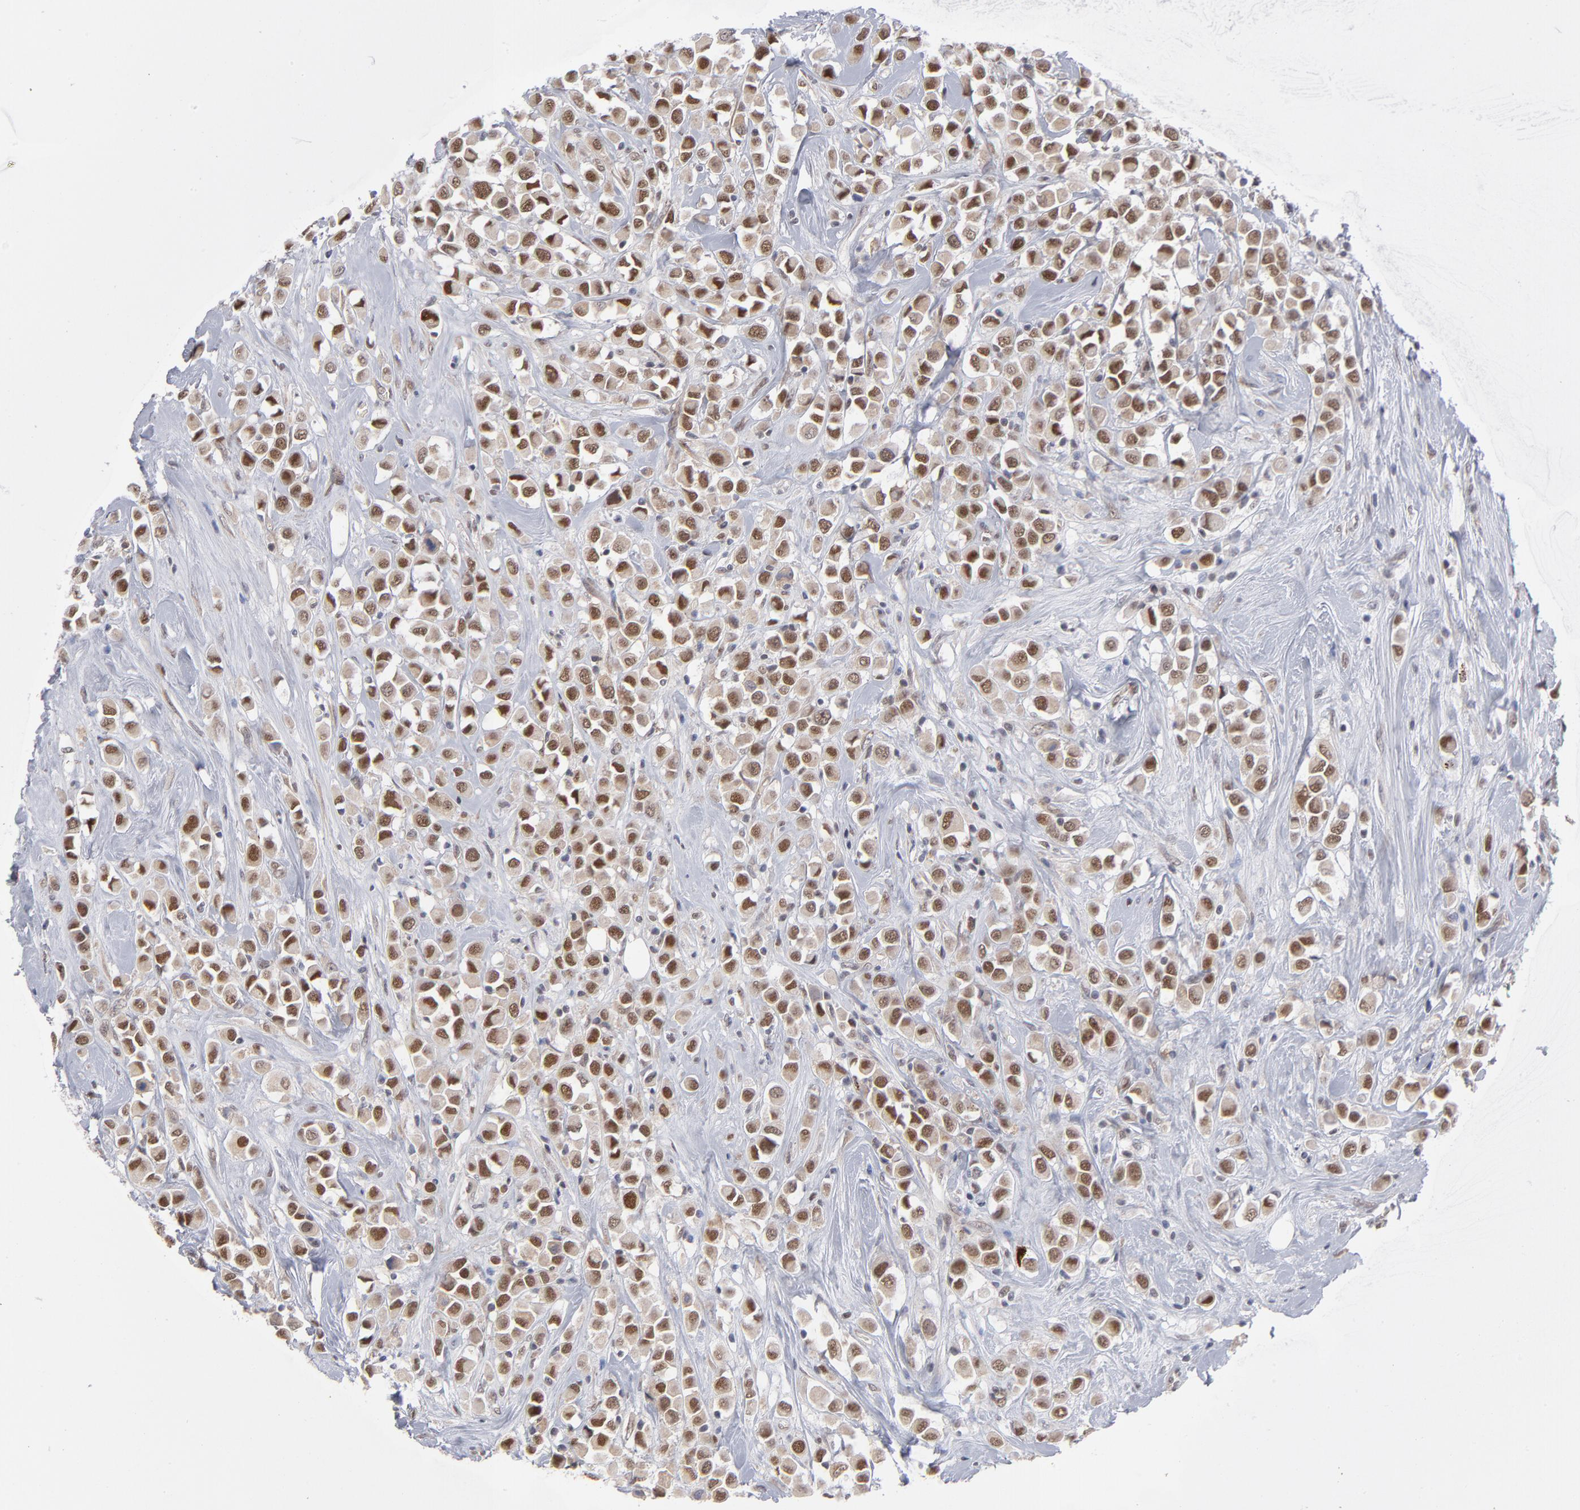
{"staining": {"intensity": "moderate", "quantity": ">75%", "location": "cytoplasmic/membranous,nuclear"}, "tissue": "breast cancer", "cell_type": "Tumor cells", "image_type": "cancer", "snomed": [{"axis": "morphology", "description": "Duct carcinoma"}, {"axis": "topography", "description": "Breast"}], "caption": "Breast cancer stained with immunohistochemistry demonstrates moderate cytoplasmic/membranous and nuclear positivity in approximately >75% of tumor cells.", "gene": "NBN", "patient": {"sex": "female", "age": 61}}